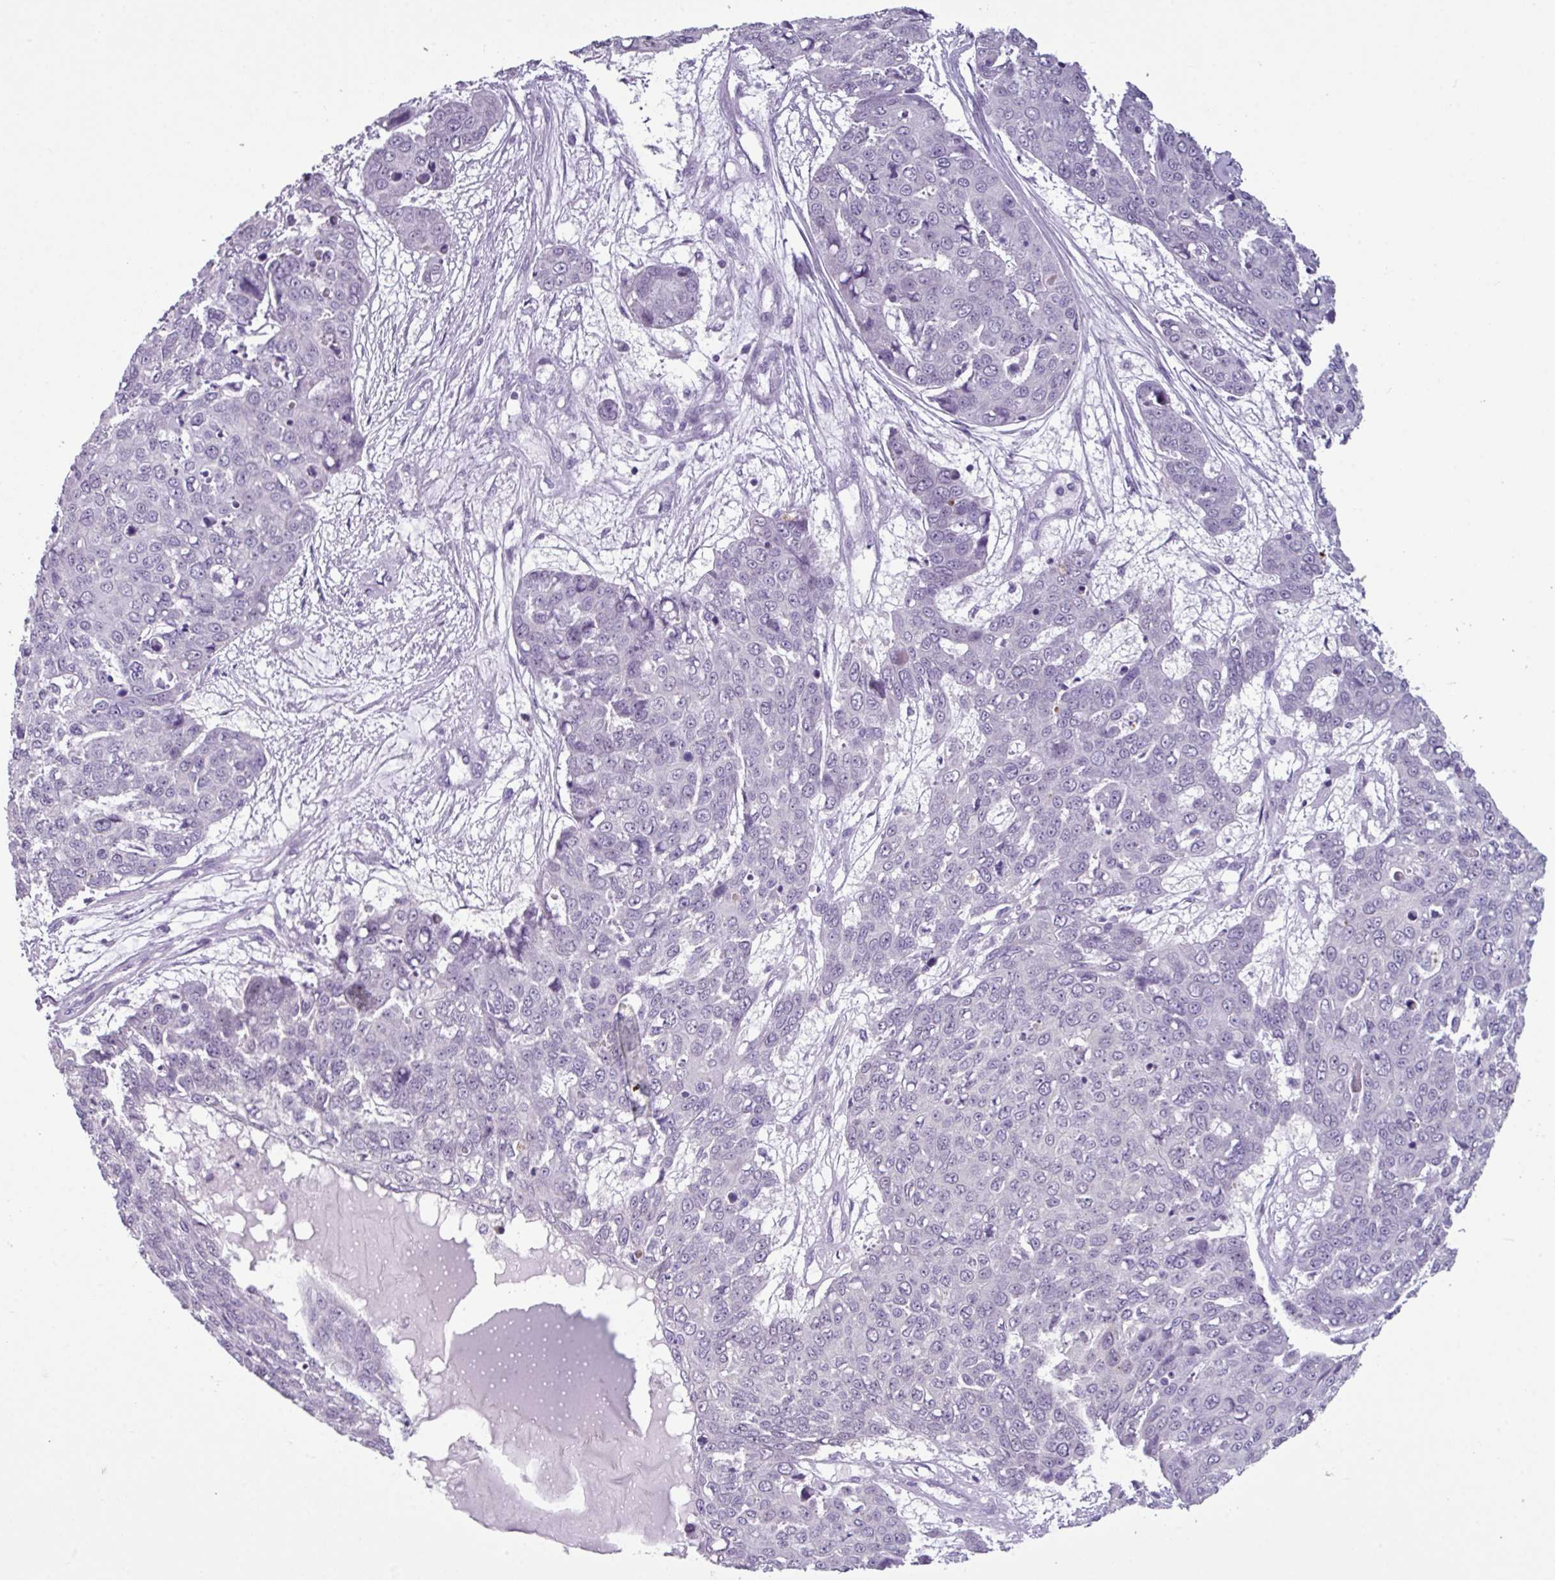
{"staining": {"intensity": "negative", "quantity": "none", "location": "none"}, "tissue": "skin cancer", "cell_type": "Tumor cells", "image_type": "cancer", "snomed": [{"axis": "morphology", "description": "Squamous cell carcinoma, NOS"}, {"axis": "topography", "description": "Skin"}], "caption": "IHC histopathology image of human skin cancer stained for a protein (brown), which displays no staining in tumor cells.", "gene": "TTLL12", "patient": {"sex": "male", "age": 71}}